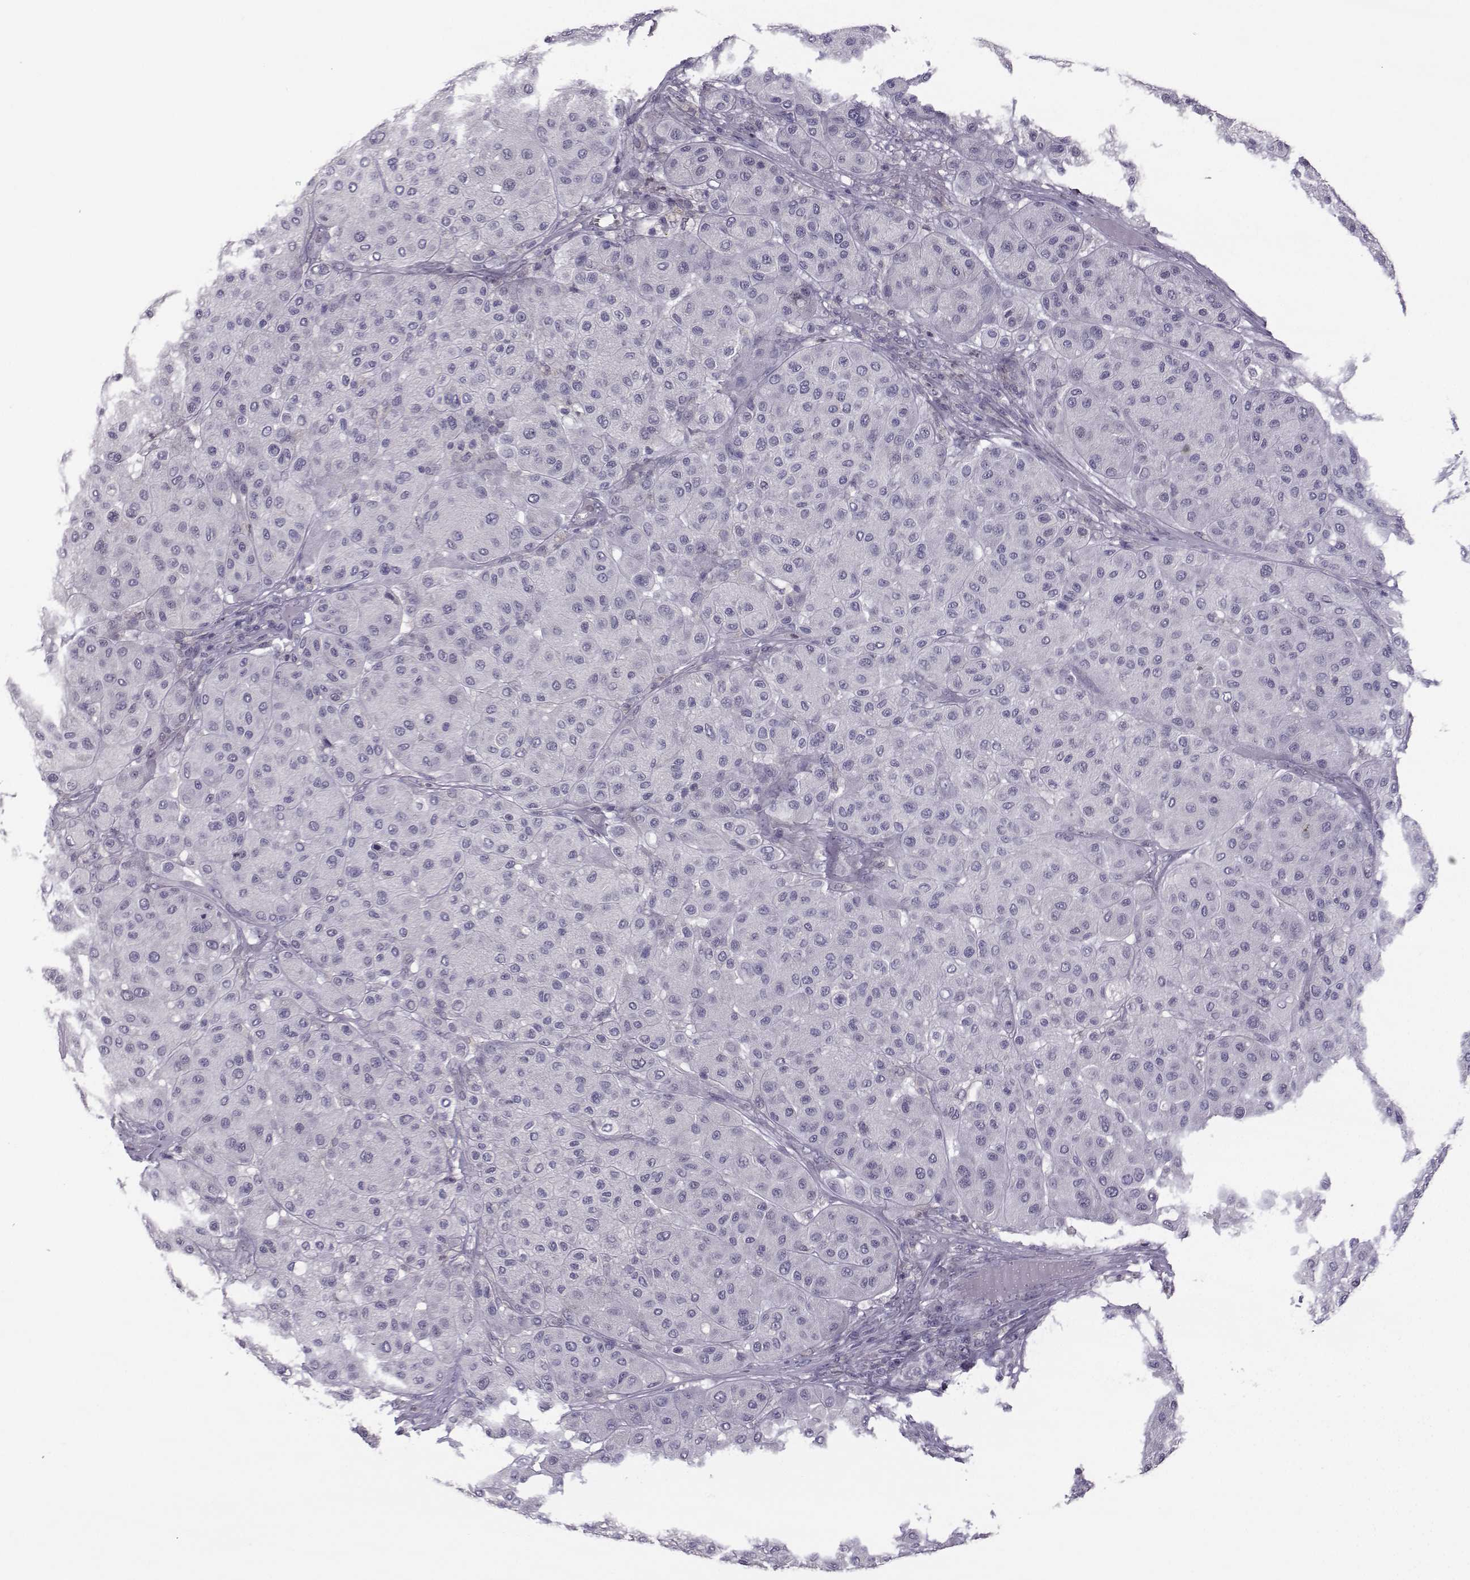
{"staining": {"intensity": "negative", "quantity": "none", "location": "none"}, "tissue": "melanoma", "cell_type": "Tumor cells", "image_type": "cancer", "snomed": [{"axis": "morphology", "description": "Malignant melanoma, Metastatic site"}, {"axis": "topography", "description": "Smooth muscle"}], "caption": "A micrograph of melanoma stained for a protein reveals no brown staining in tumor cells. The staining was performed using DAB (3,3'-diaminobenzidine) to visualize the protein expression in brown, while the nuclei were stained in blue with hematoxylin (Magnification: 20x).", "gene": "FCAMR", "patient": {"sex": "male", "age": 41}}